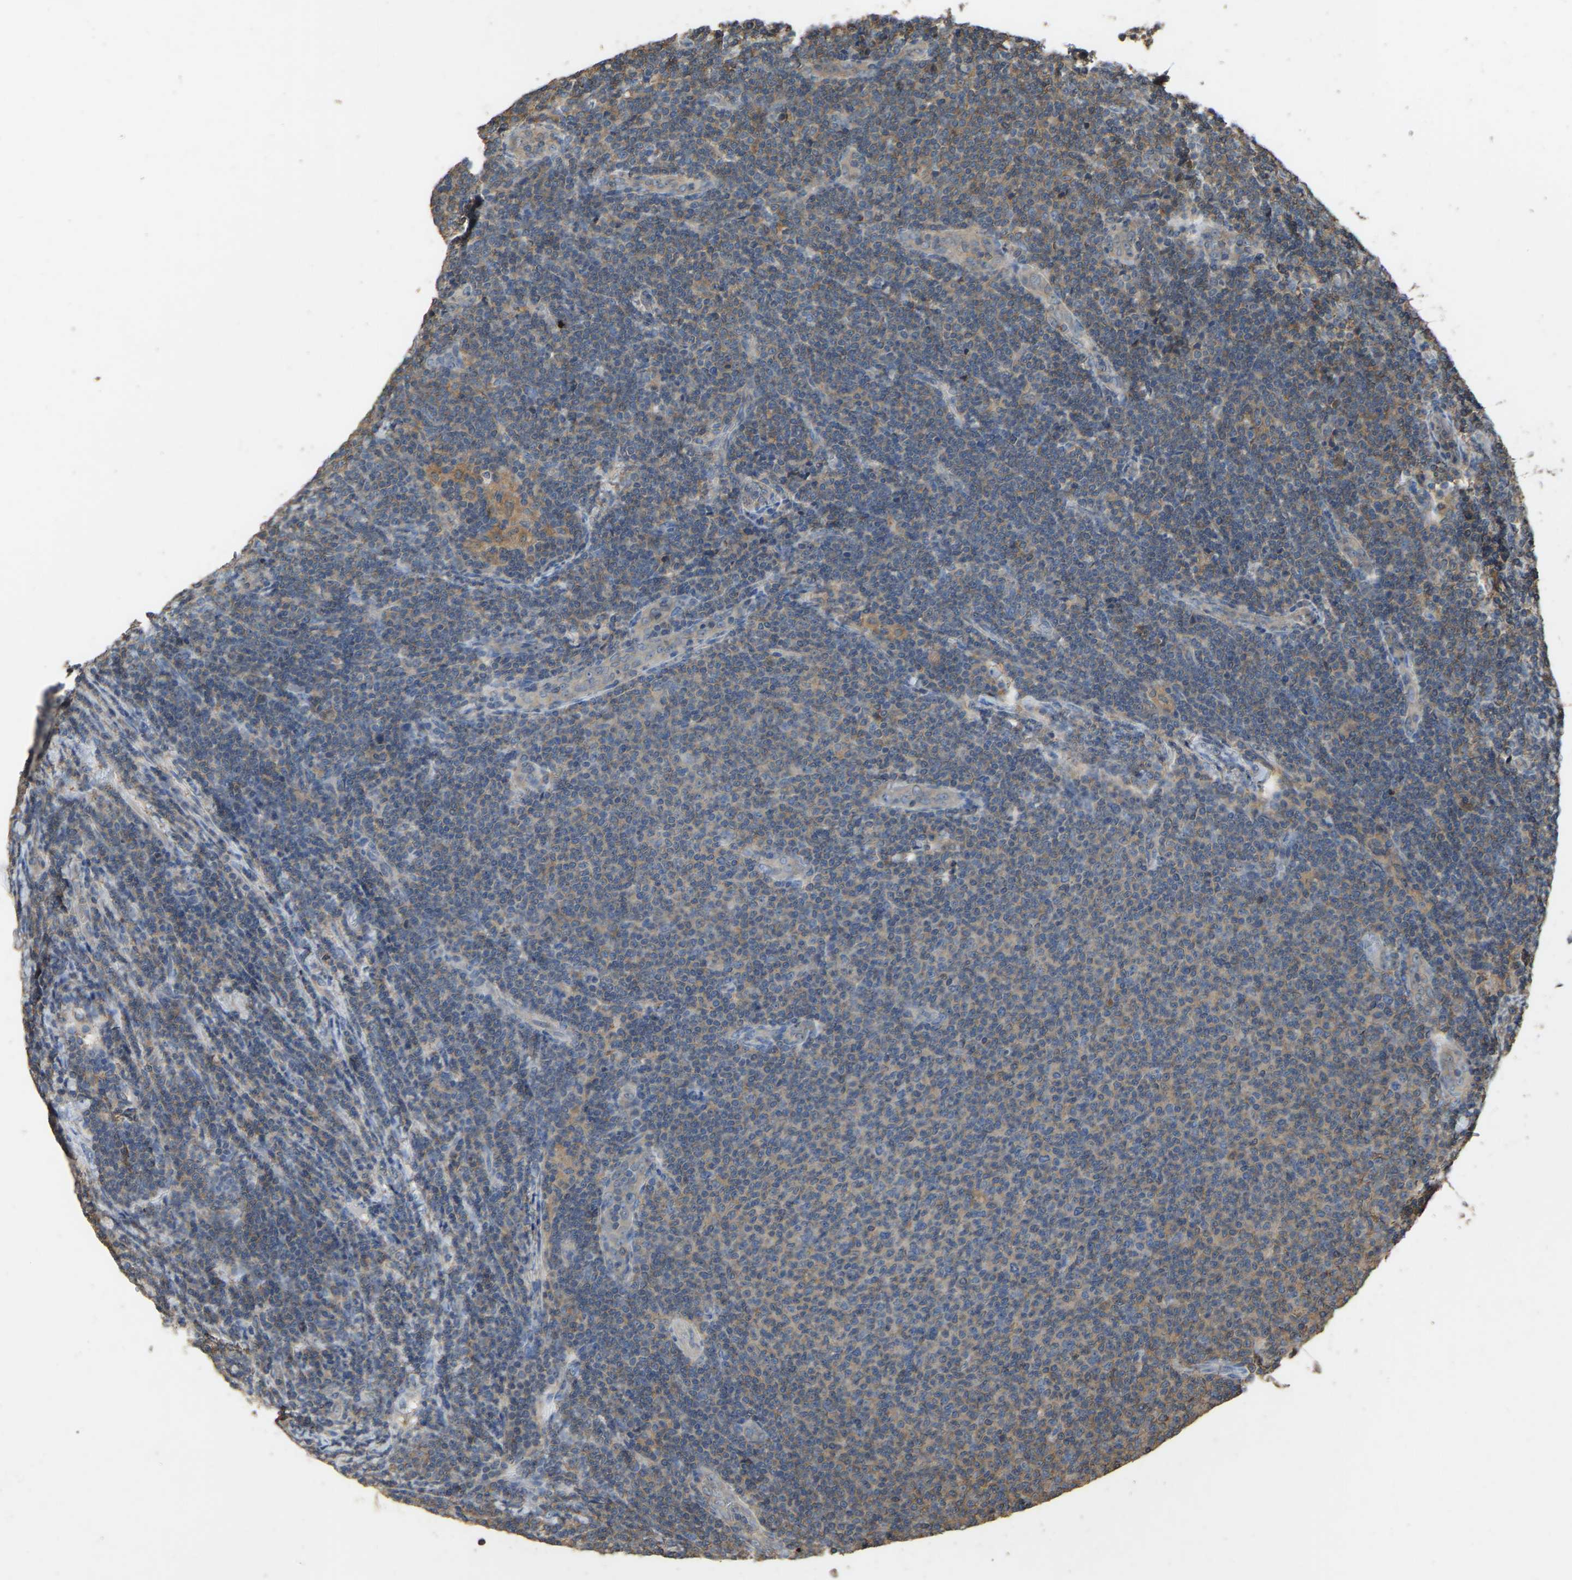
{"staining": {"intensity": "weak", "quantity": "<25%", "location": "cytoplasmic/membranous"}, "tissue": "lymphoma", "cell_type": "Tumor cells", "image_type": "cancer", "snomed": [{"axis": "morphology", "description": "Malignant lymphoma, non-Hodgkin's type, Low grade"}, {"axis": "topography", "description": "Lymph node"}], "caption": "Immunohistochemistry micrograph of malignant lymphoma, non-Hodgkin's type (low-grade) stained for a protein (brown), which exhibits no expression in tumor cells.", "gene": "FHIT", "patient": {"sex": "male", "age": 66}}